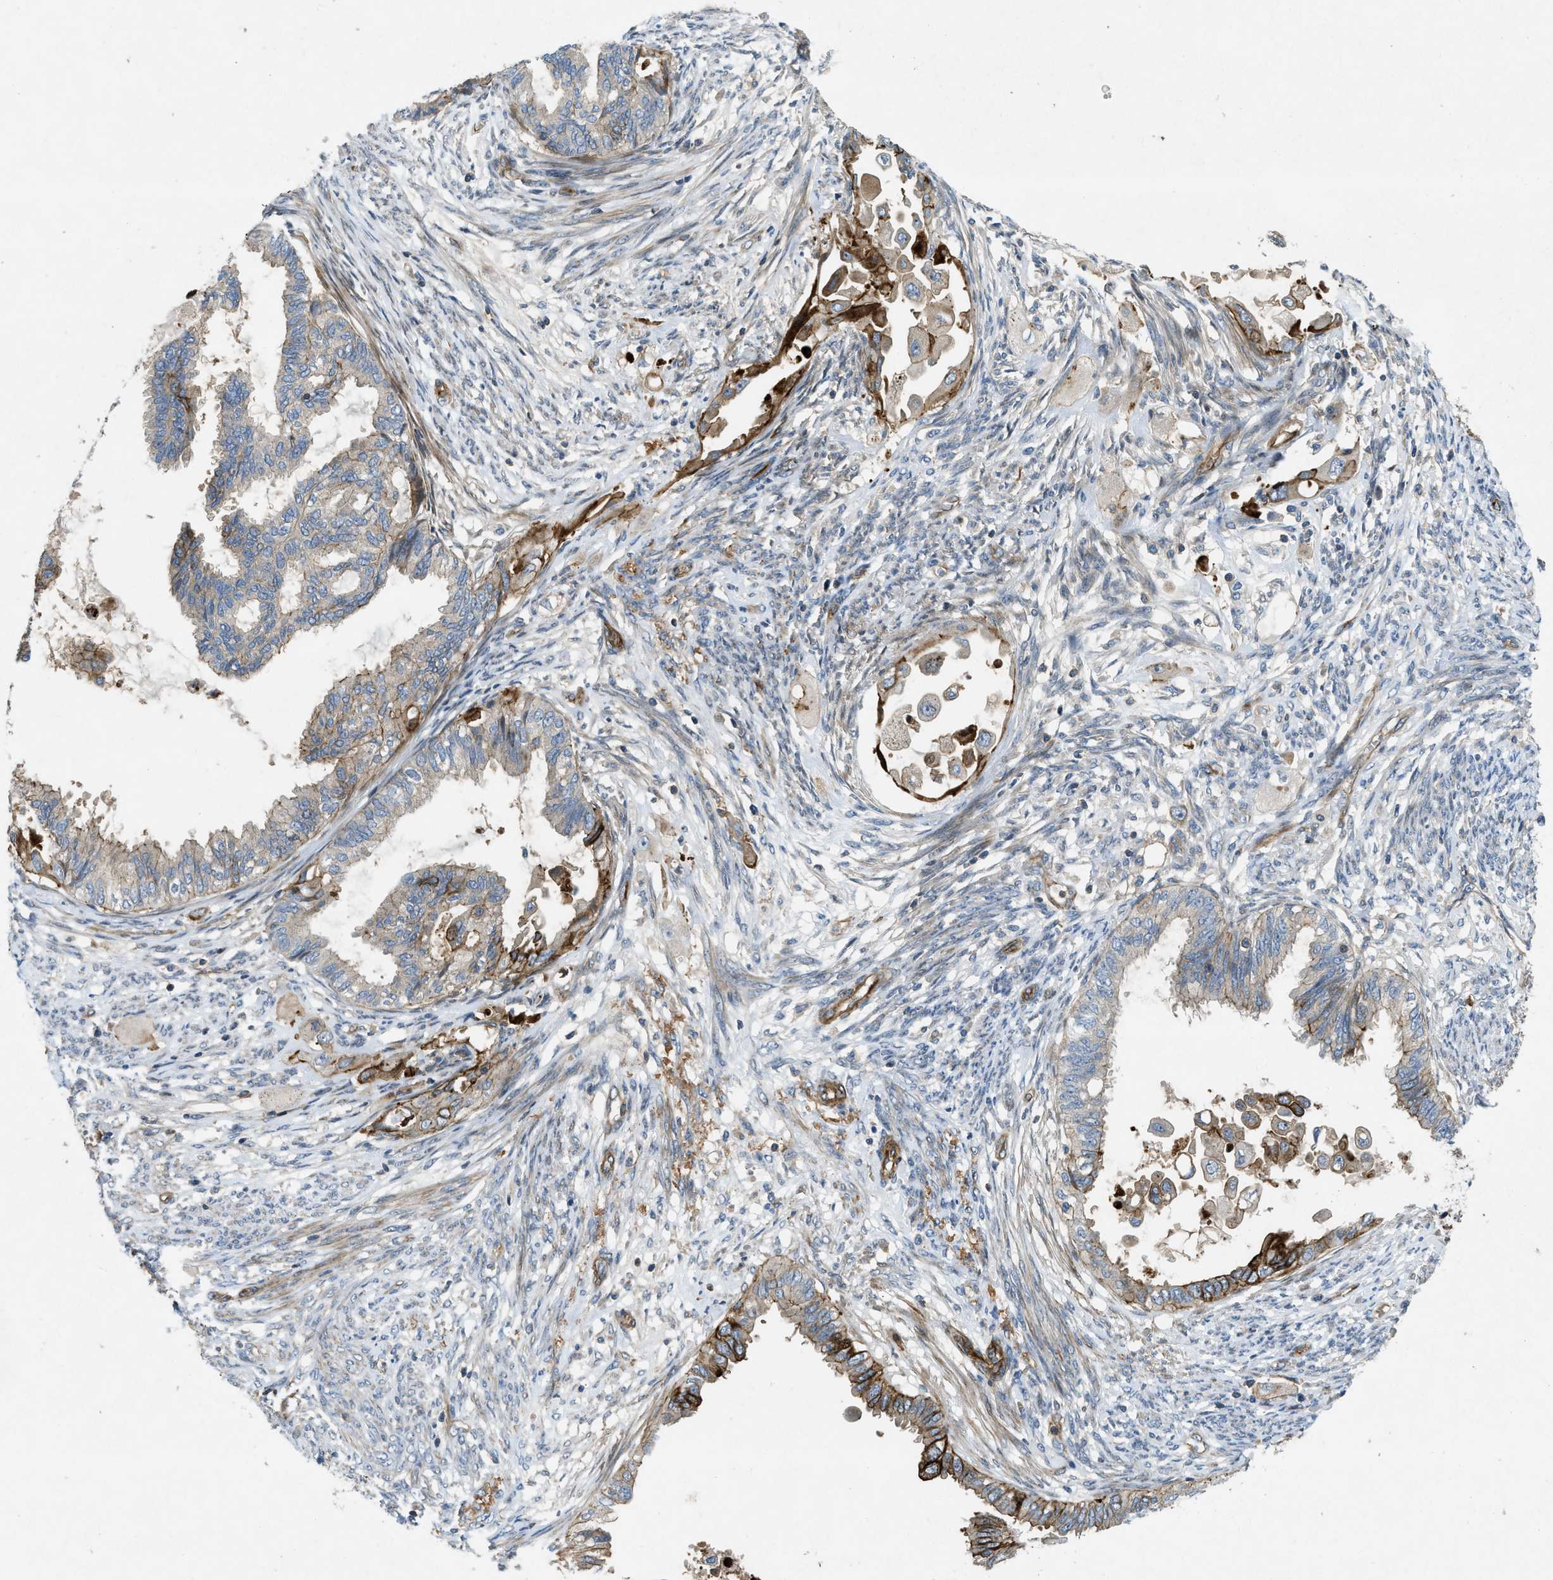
{"staining": {"intensity": "strong", "quantity": "<25%", "location": "cytoplasmic/membranous"}, "tissue": "cervical cancer", "cell_type": "Tumor cells", "image_type": "cancer", "snomed": [{"axis": "morphology", "description": "Normal tissue, NOS"}, {"axis": "morphology", "description": "Adenocarcinoma, NOS"}, {"axis": "topography", "description": "Cervix"}, {"axis": "topography", "description": "Endometrium"}], "caption": "Immunohistochemical staining of human cervical adenocarcinoma shows medium levels of strong cytoplasmic/membranous positivity in approximately <25% of tumor cells.", "gene": "NYNRIN", "patient": {"sex": "female", "age": 86}}